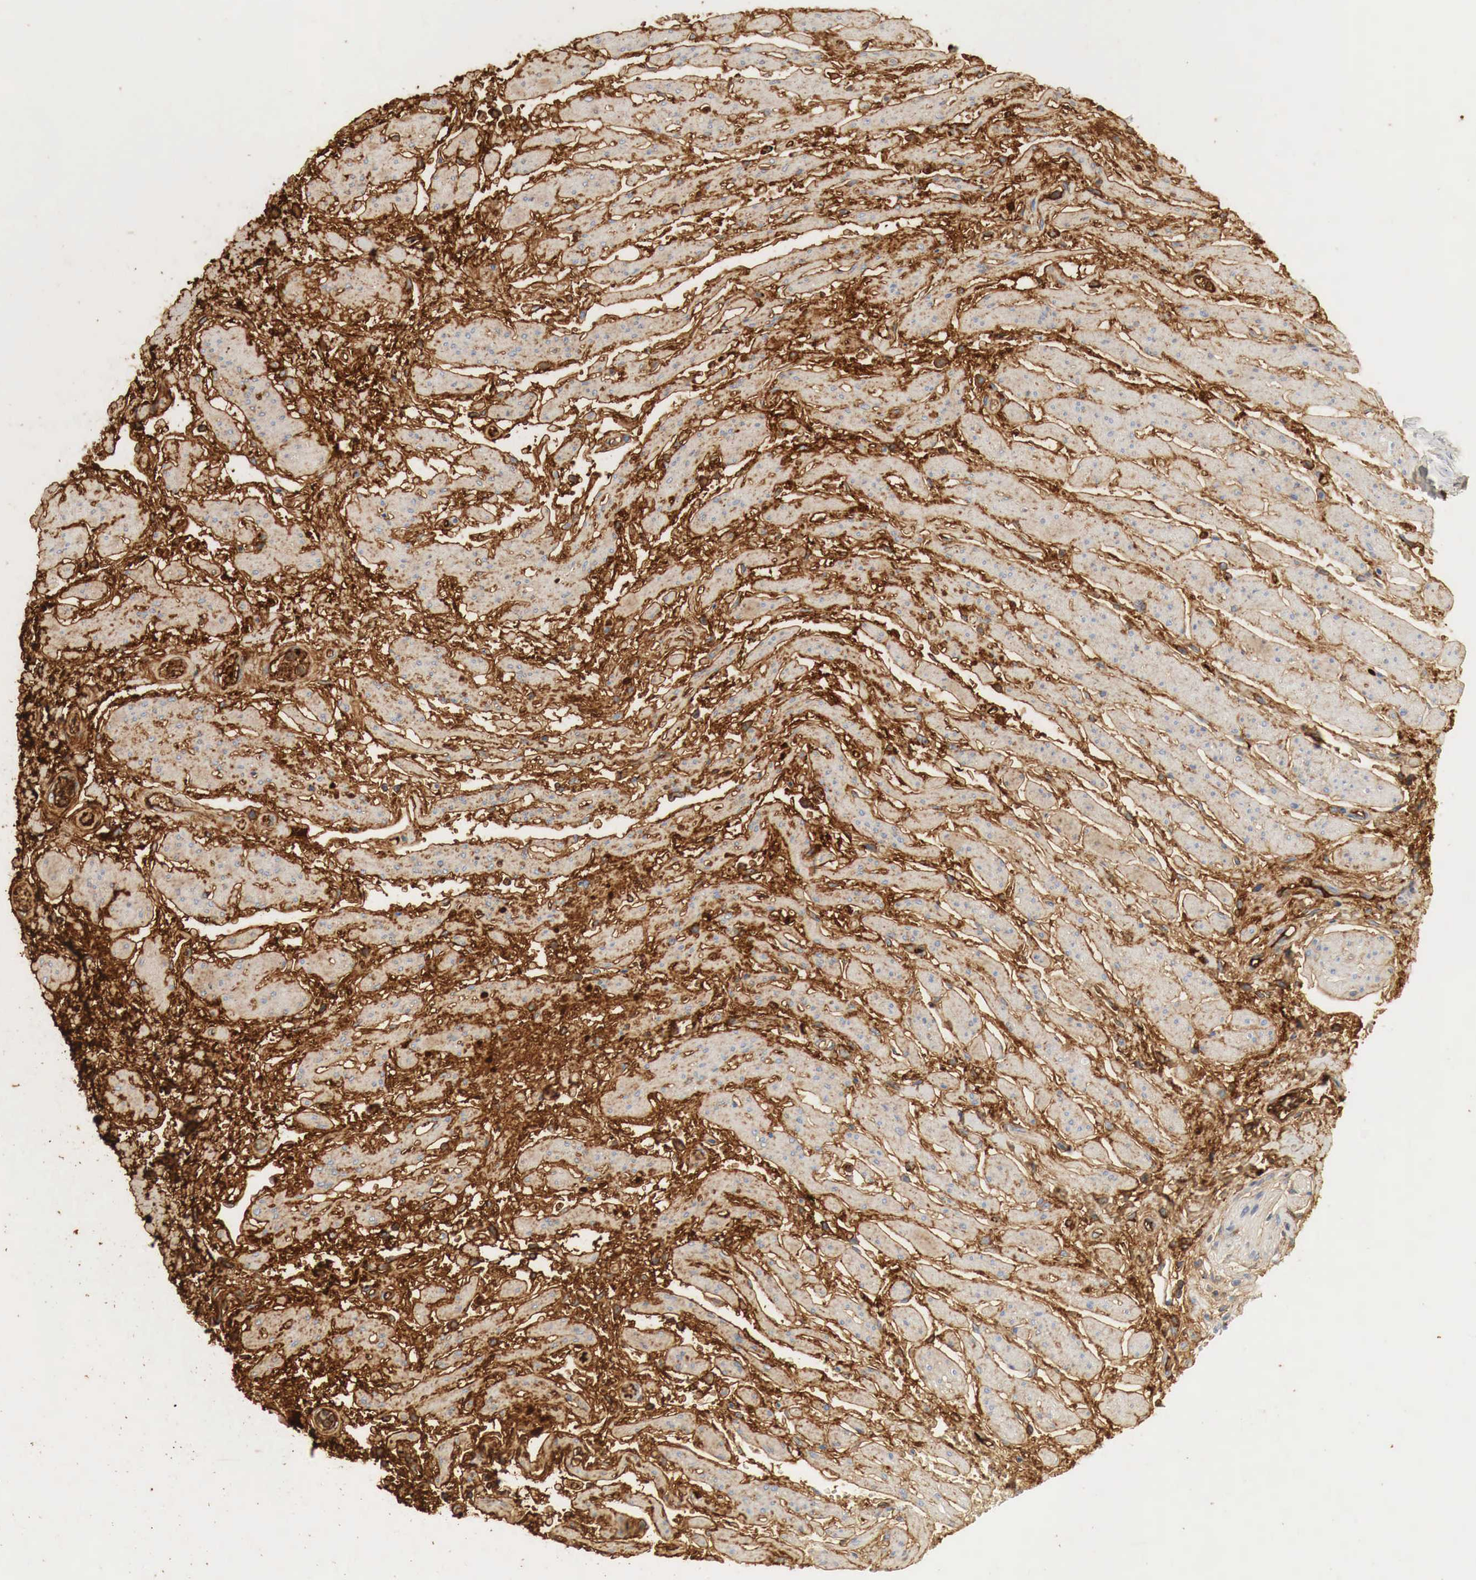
{"staining": {"intensity": "strong", "quantity": ">75%", "location": "cytoplasmic/membranous"}, "tissue": "stomach cancer", "cell_type": "Tumor cells", "image_type": "cancer", "snomed": [{"axis": "morphology", "description": "Adenocarcinoma, NOS"}, {"axis": "topography", "description": "Pancreas"}, {"axis": "topography", "description": "Stomach, upper"}], "caption": "Stomach cancer (adenocarcinoma) stained with DAB IHC shows high levels of strong cytoplasmic/membranous expression in about >75% of tumor cells. (DAB IHC with brightfield microscopy, high magnification).", "gene": "IGLC3", "patient": {"sex": "male", "age": 77}}